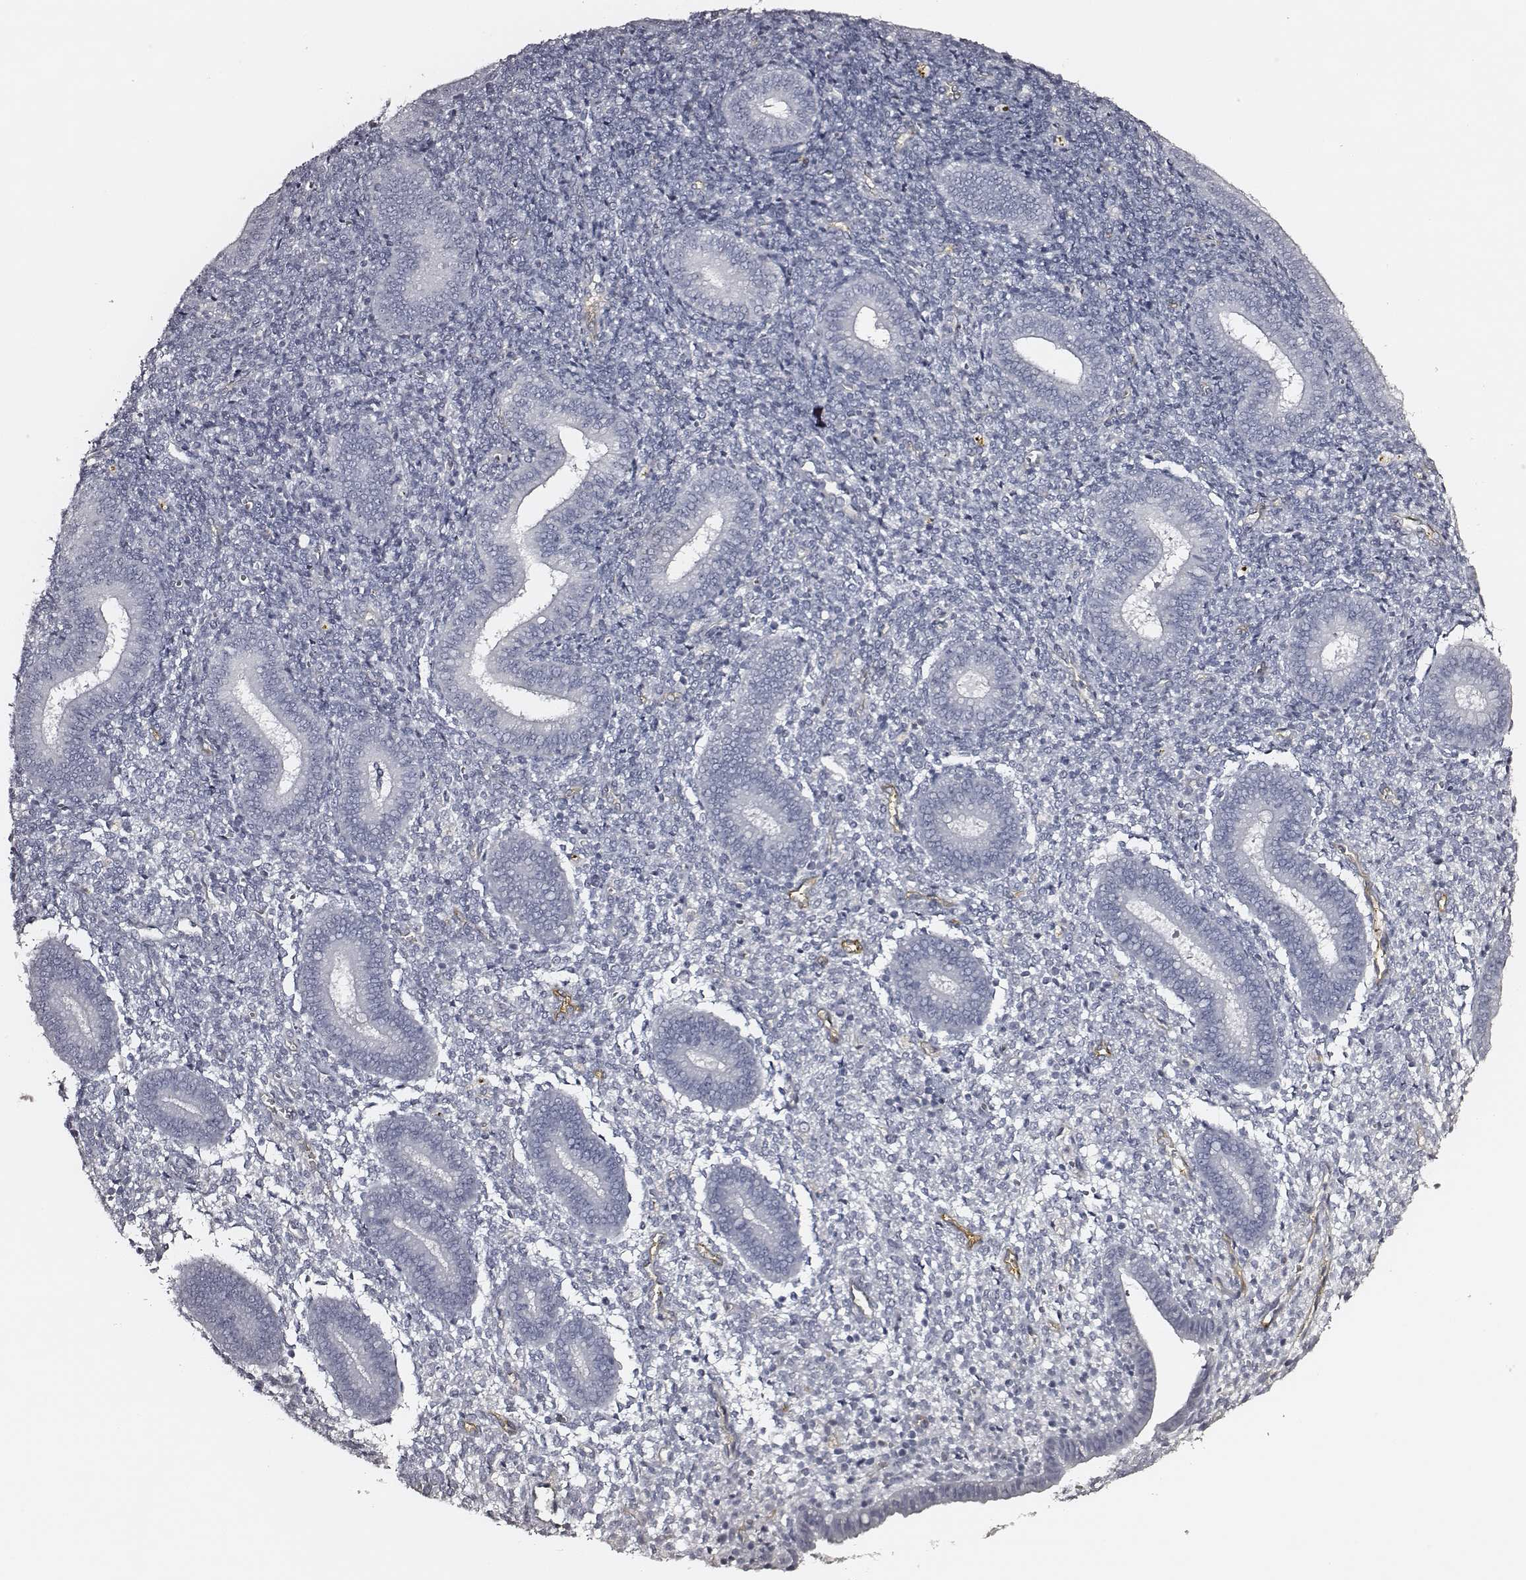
{"staining": {"intensity": "negative", "quantity": "none", "location": "none"}, "tissue": "endometrium", "cell_type": "Cells in endometrial stroma", "image_type": "normal", "snomed": [{"axis": "morphology", "description": "Normal tissue, NOS"}, {"axis": "topography", "description": "Endometrium"}], "caption": "Immunohistochemistry (IHC) of unremarkable human endometrium demonstrates no positivity in cells in endometrial stroma. The staining is performed using DAB brown chromogen with nuclei counter-stained in using hematoxylin.", "gene": "DPEP1", "patient": {"sex": "female", "age": 25}}